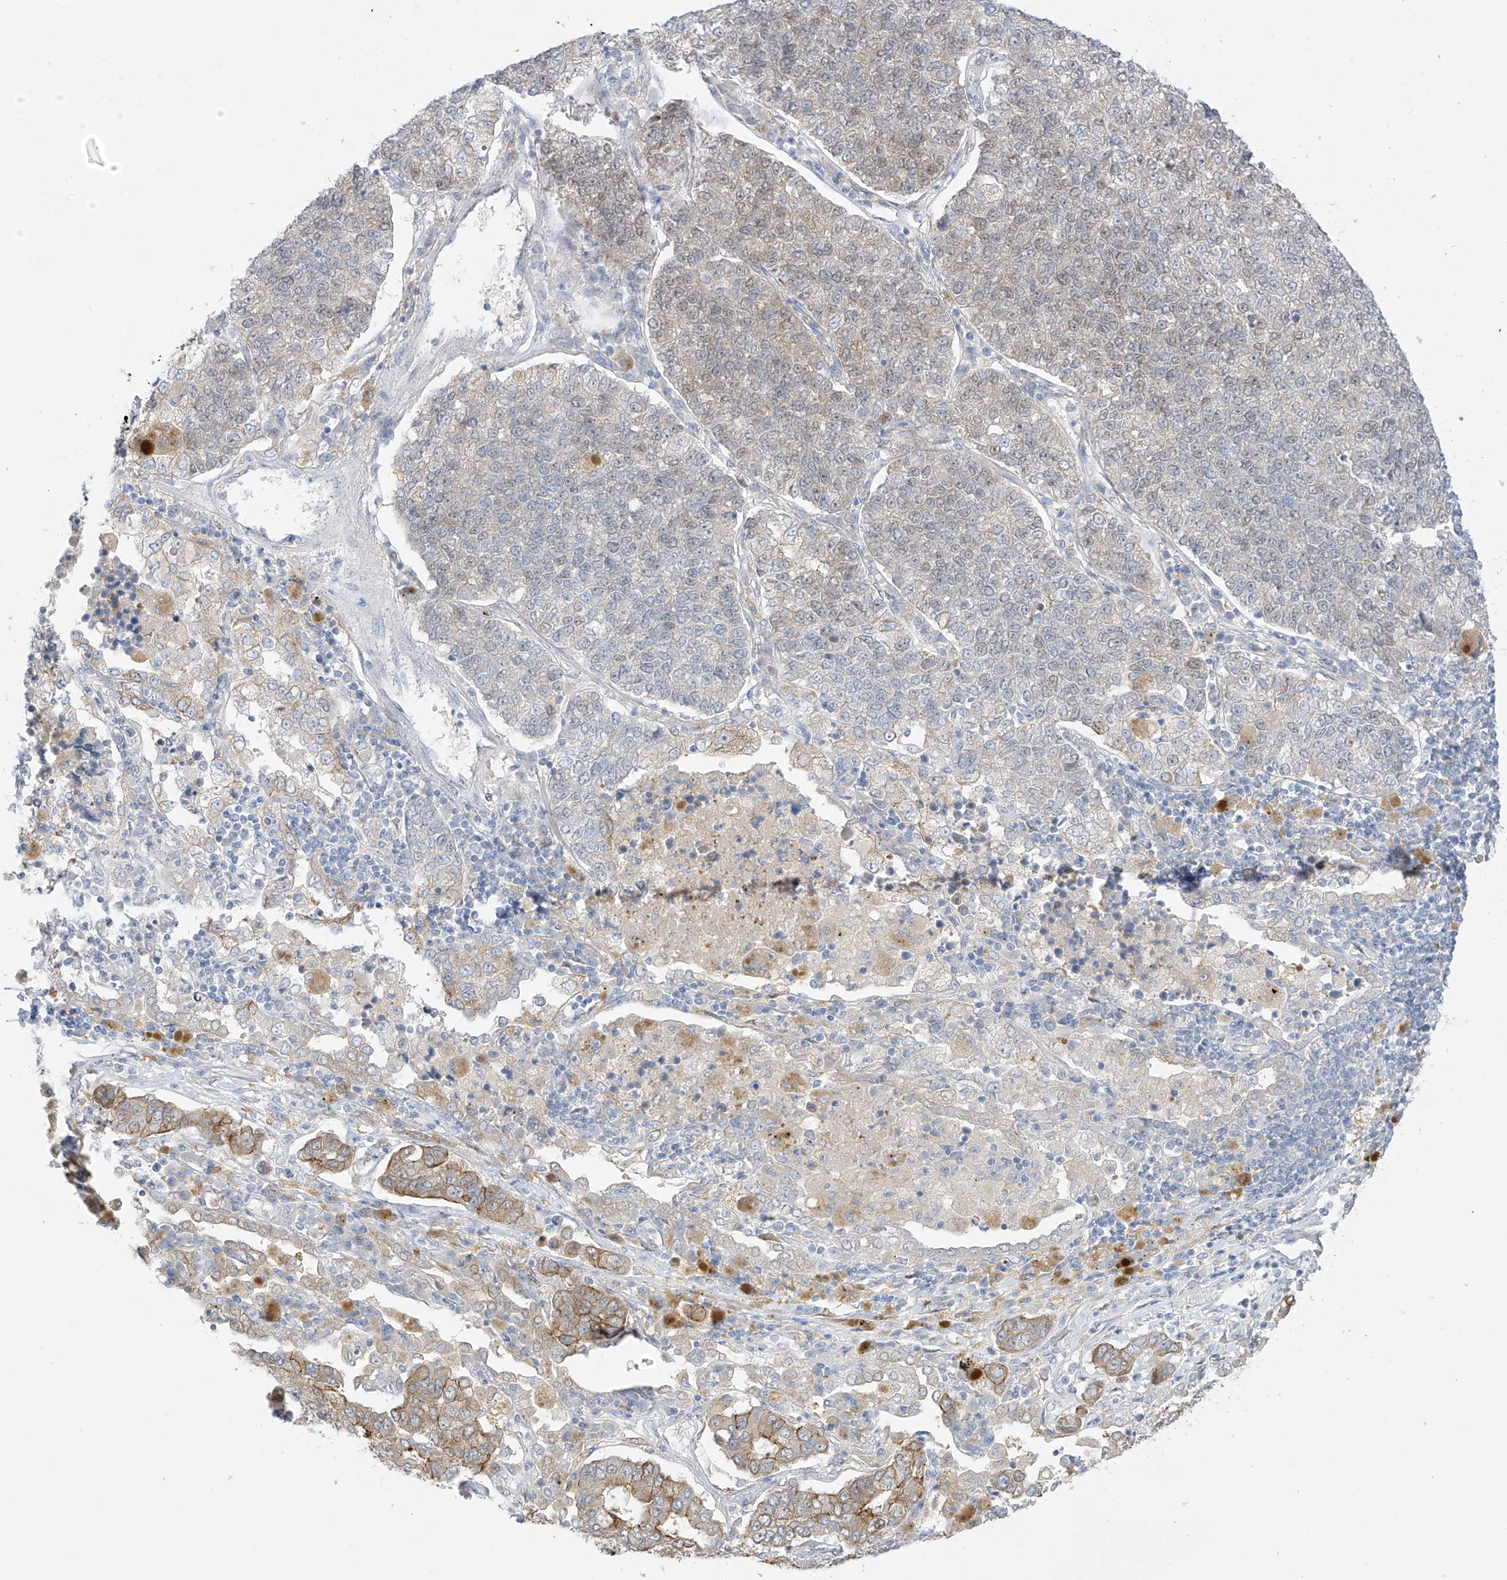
{"staining": {"intensity": "moderate", "quantity": "<25%", "location": "cytoplasmic/membranous"}, "tissue": "lung cancer", "cell_type": "Tumor cells", "image_type": "cancer", "snomed": [{"axis": "morphology", "description": "Adenocarcinoma, NOS"}, {"axis": "topography", "description": "Lung"}], "caption": "A brown stain highlights moderate cytoplasmic/membranous expression of a protein in lung cancer tumor cells. Nuclei are stained in blue.", "gene": "EIPR1", "patient": {"sex": "male", "age": 49}}